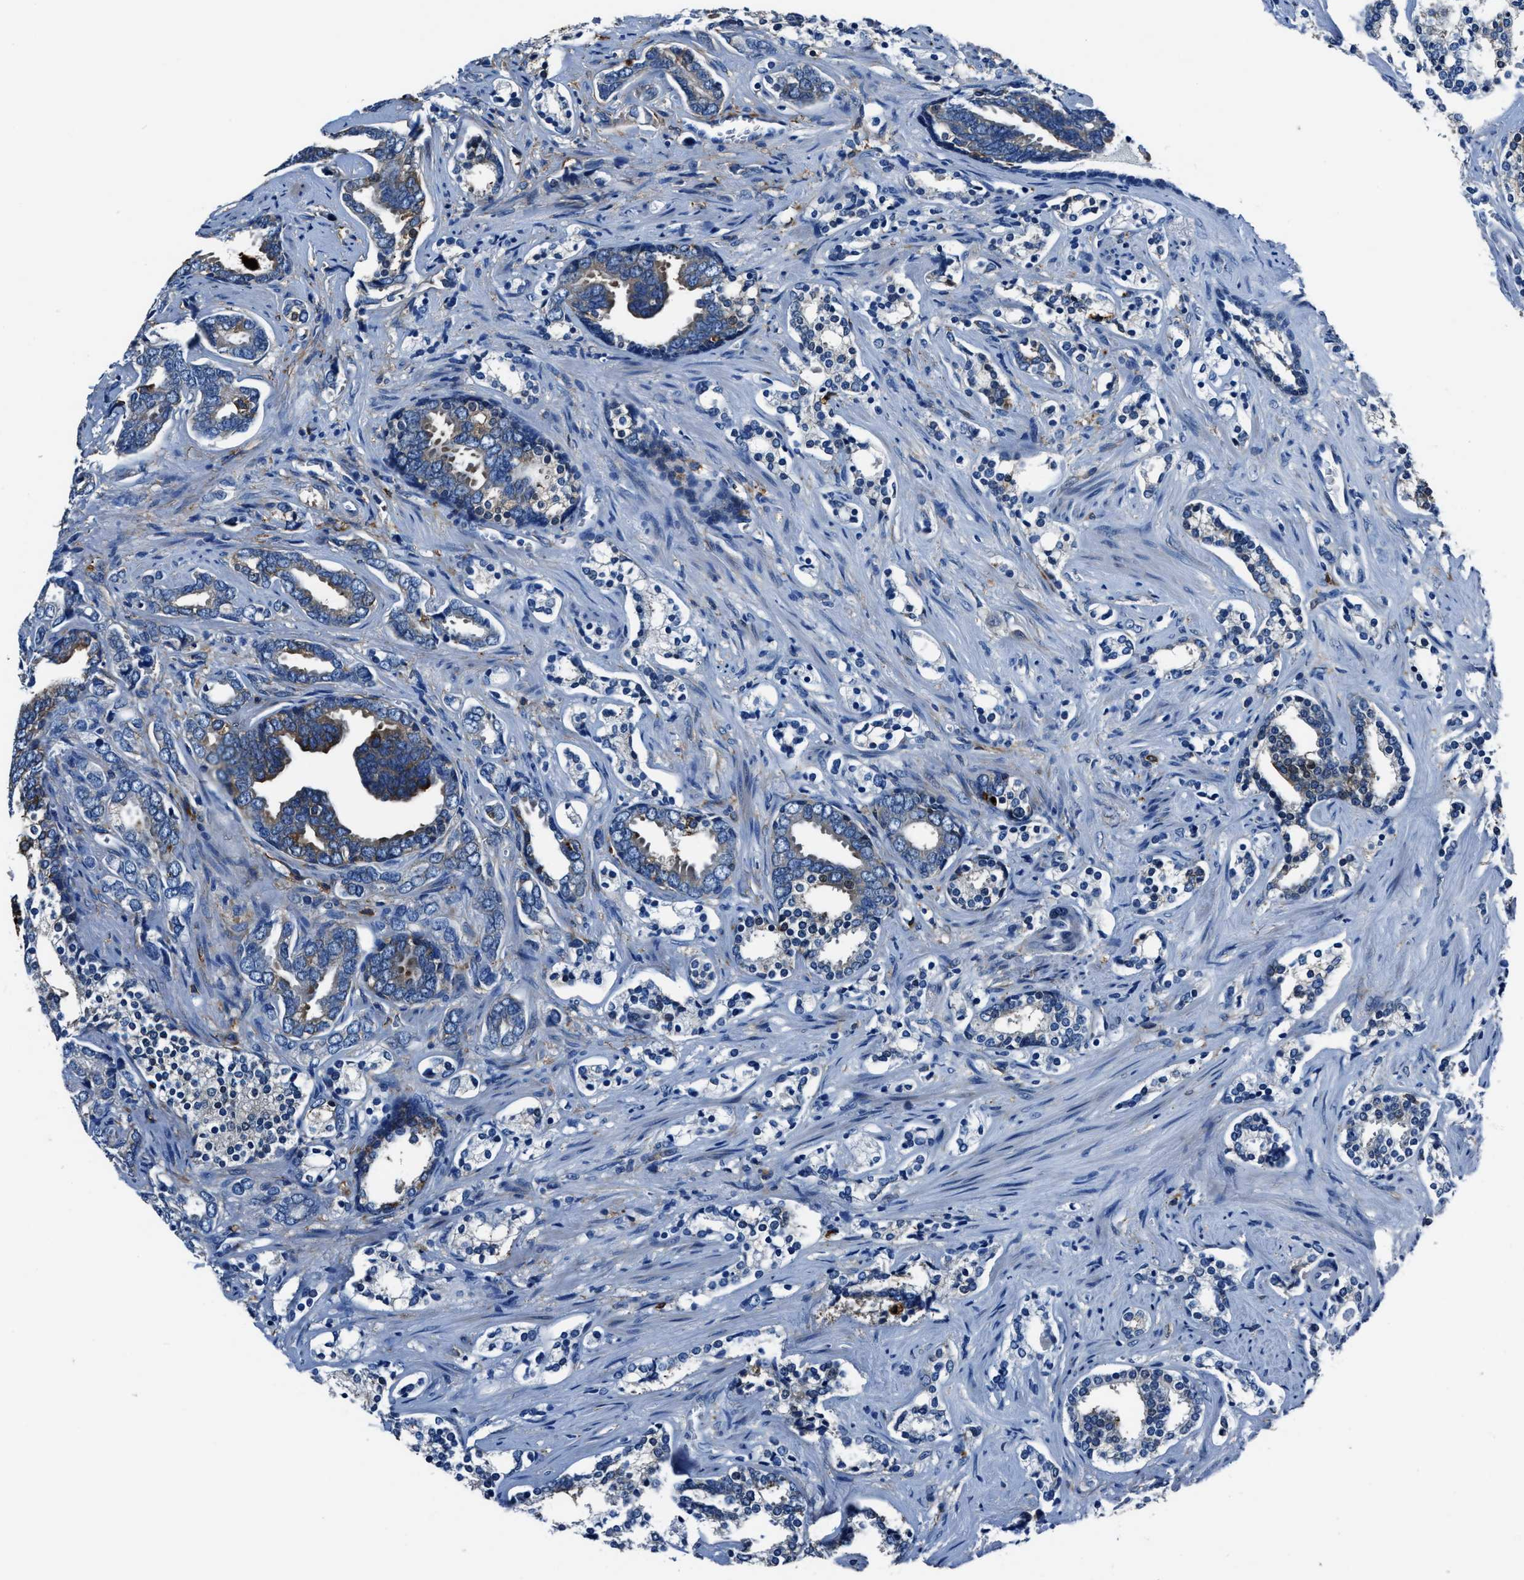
{"staining": {"intensity": "moderate", "quantity": "<25%", "location": "cytoplasmic/membranous"}, "tissue": "prostate cancer", "cell_type": "Tumor cells", "image_type": "cancer", "snomed": [{"axis": "morphology", "description": "Adenocarcinoma, Medium grade"}, {"axis": "topography", "description": "Prostate"}], "caption": "High-power microscopy captured an immunohistochemistry histopathology image of prostate cancer, revealing moderate cytoplasmic/membranous expression in about <25% of tumor cells.", "gene": "FTL", "patient": {"sex": "male", "age": 67}}